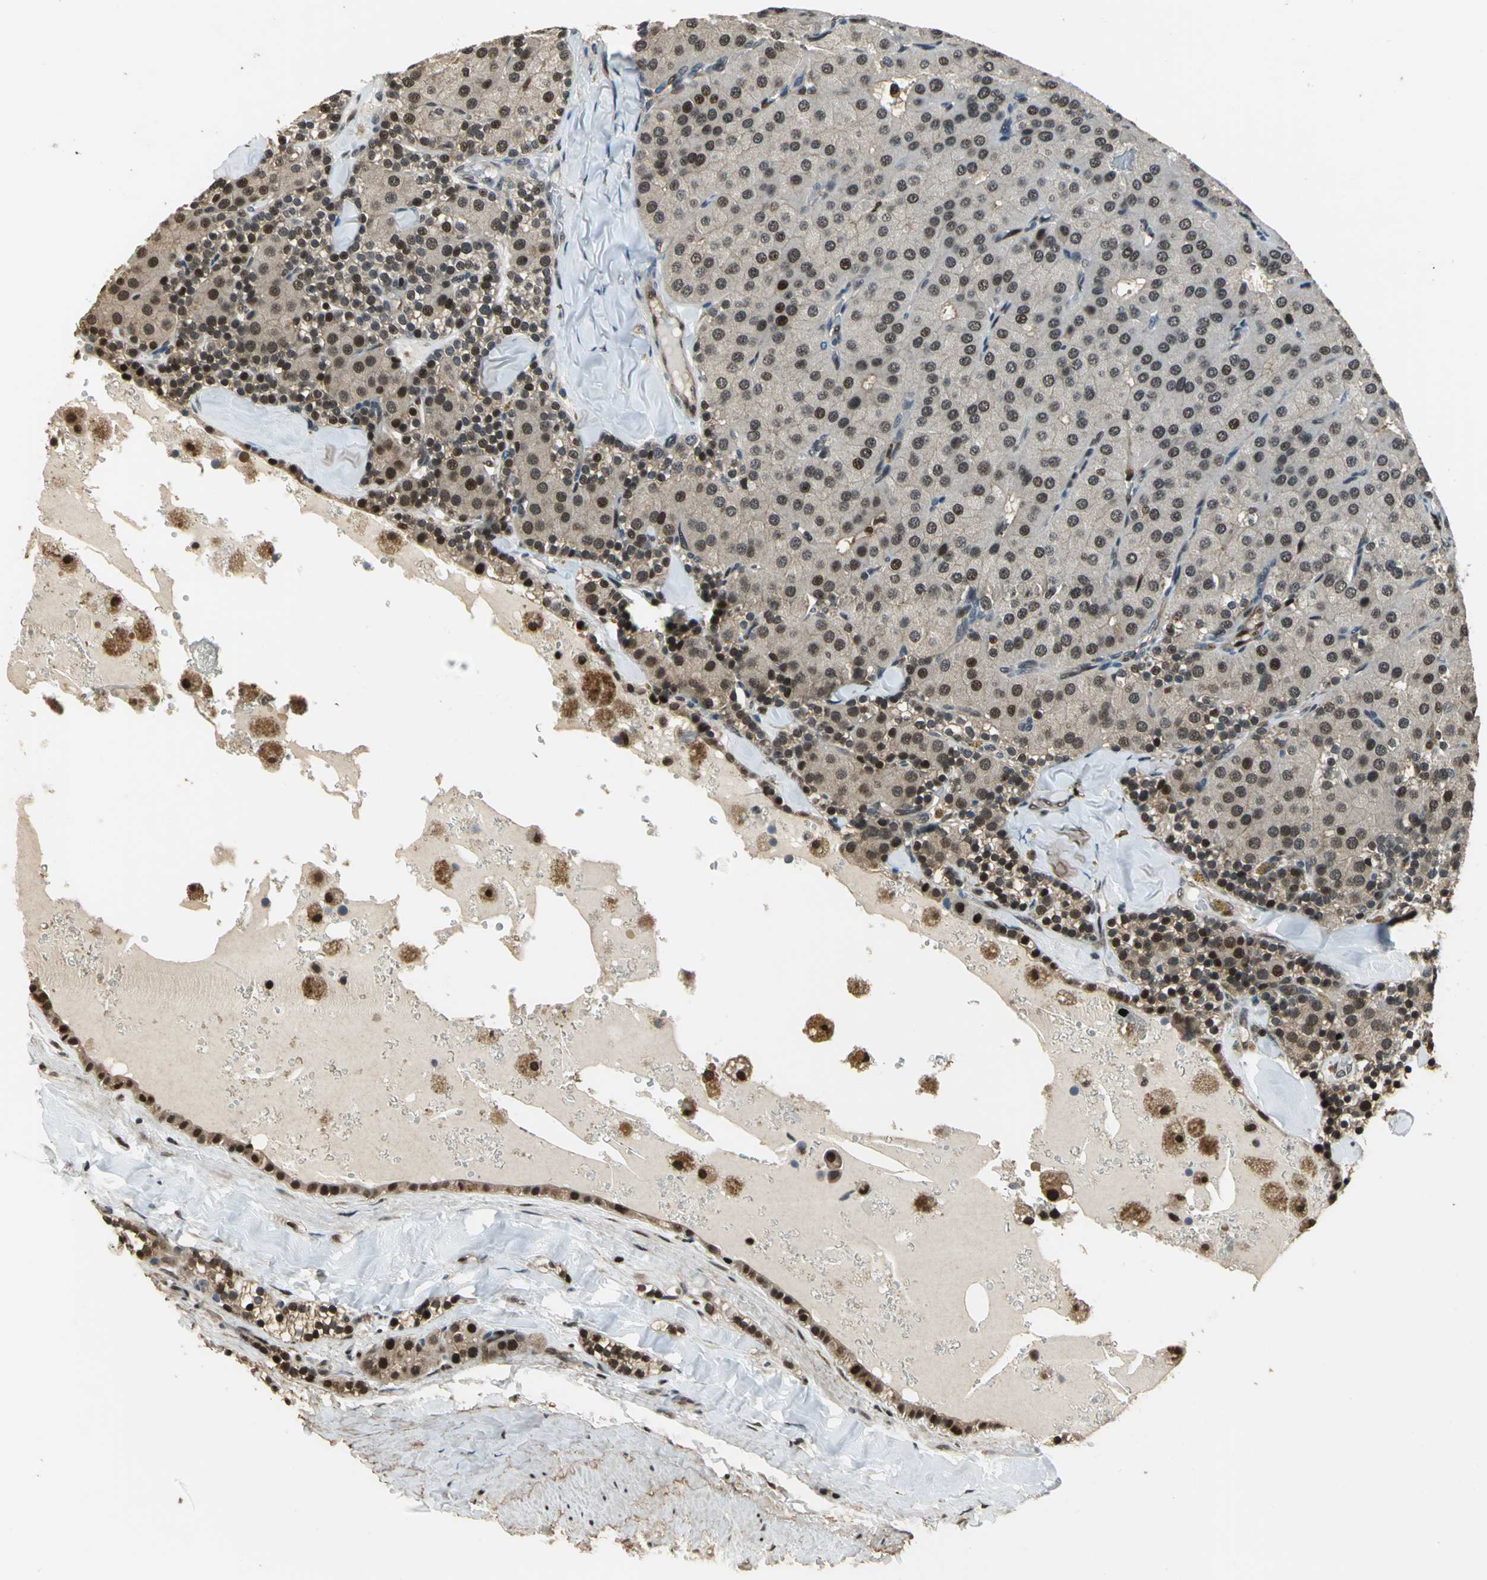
{"staining": {"intensity": "moderate", "quantity": ">75%", "location": "cytoplasmic/membranous,nuclear"}, "tissue": "parathyroid gland", "cell_type": "Glandular cells", "image_type": "normal", "snomed": [{"axis": "morphology", "description": "Normal tissue, NOS"}, {"axis": "morphology", "description": "Adenoma, NOS"}, {"axis": "topography", "description": "Parathyroid gland"}], "caption": "Glandular cells demonstrate medium levels of moderate cytoplasmic/membranous,nuclear staining in about >75% of cells in unremarkable parathyroid gland. (DAB IHC, brown staining for protein, blue staining for nuclei).", "gene": "MIS18BP1", "patient": {"sex": "female", "age": 86}}